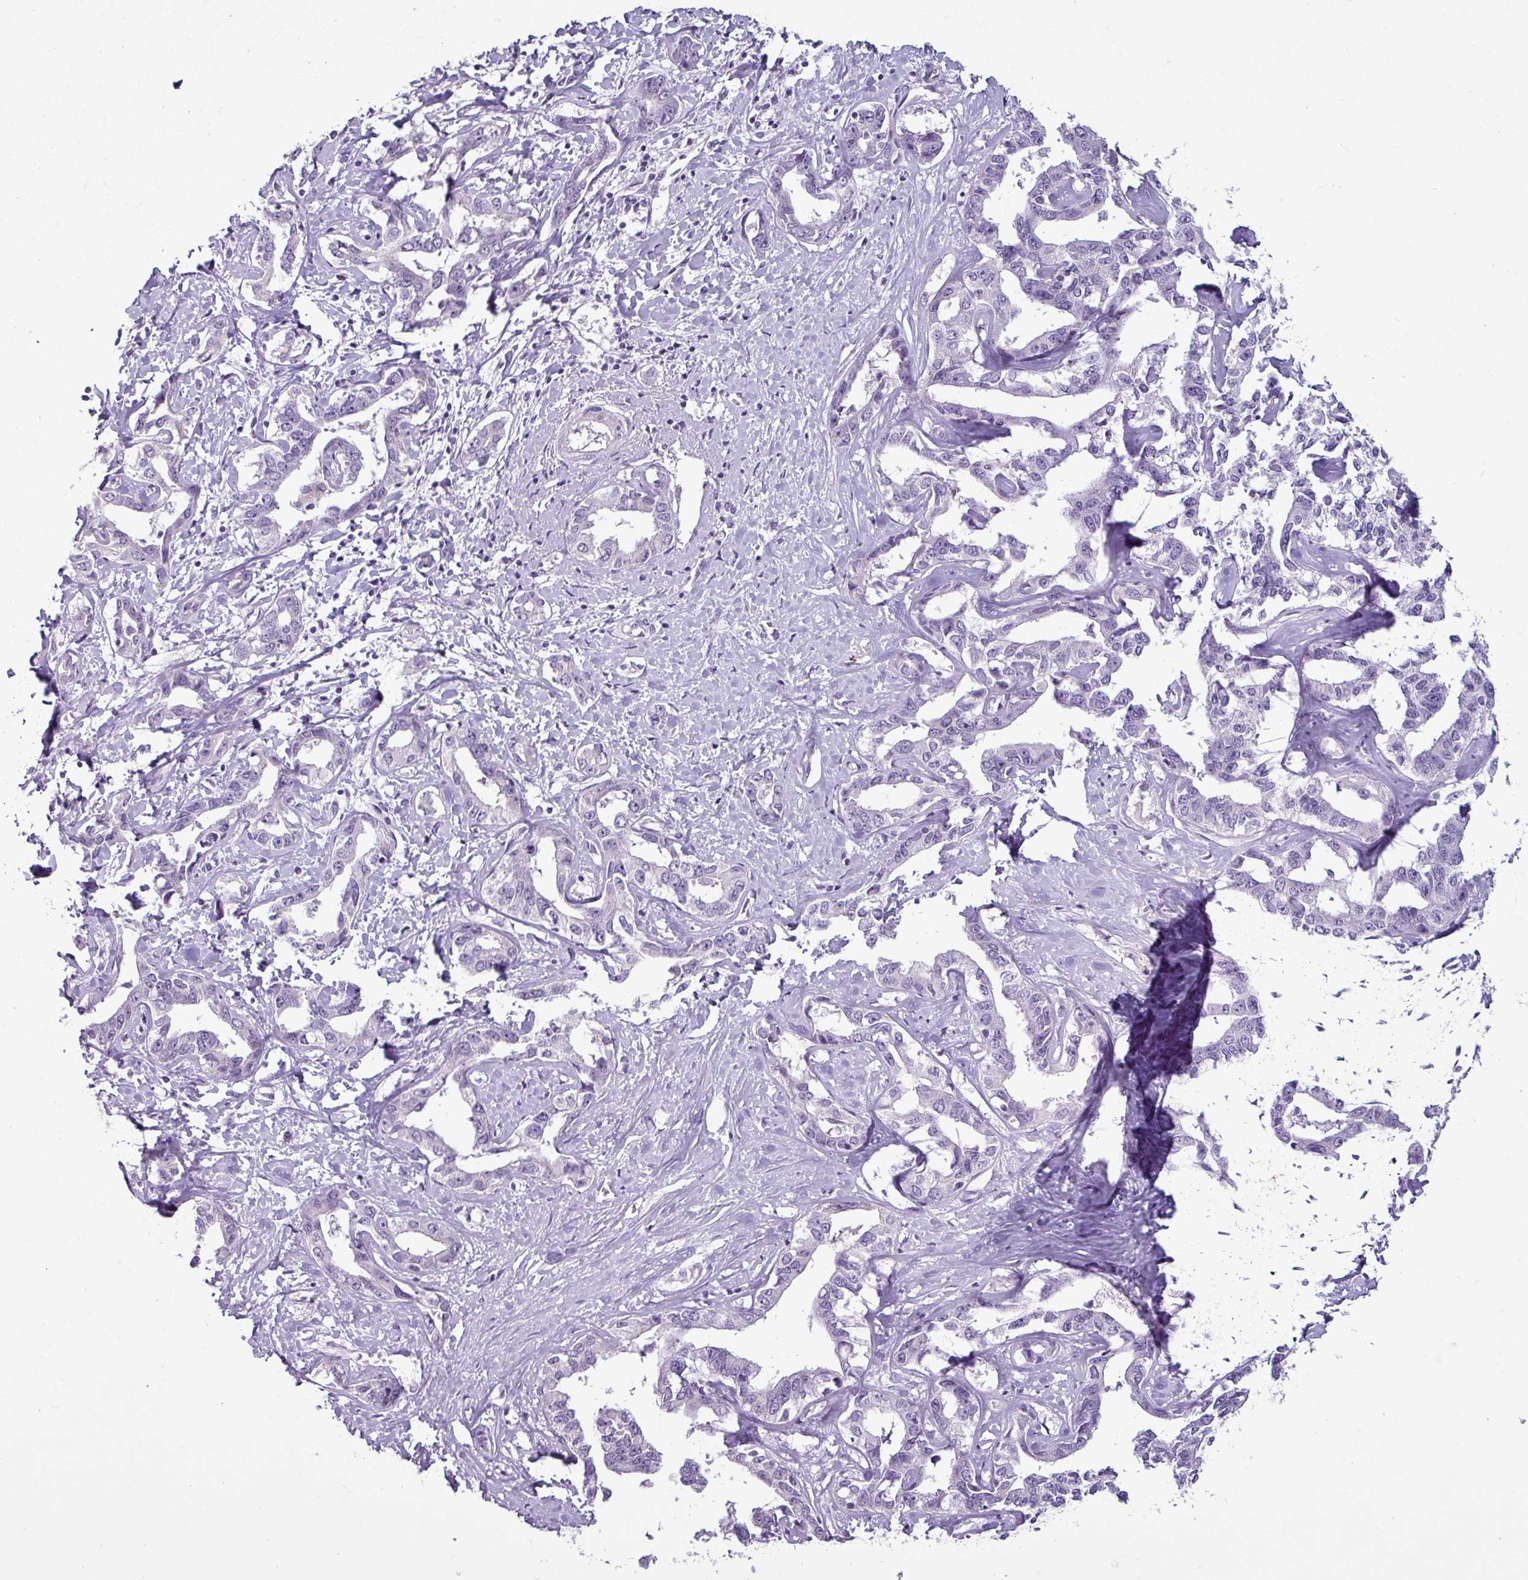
{"staining": {"intensity": "negative", "quantity": "none", "location": "none"}, "tissue": "liver cancer", "cell_type": "Tumor cells", "image_type": "cancer", "snomed": [{"axis": "morphology", "description": "Cholangiocarcinoma"}, {"axis": "topography", "description": "Liver"}], "caption": "High power microscopy photomicrograph of an IHC photomicrograph of liver cholangiocarcinoma, revealing no significant staining in tumor cells.", "gene": "C9orf24", "patient": {"sex": "male", "age": 59}}